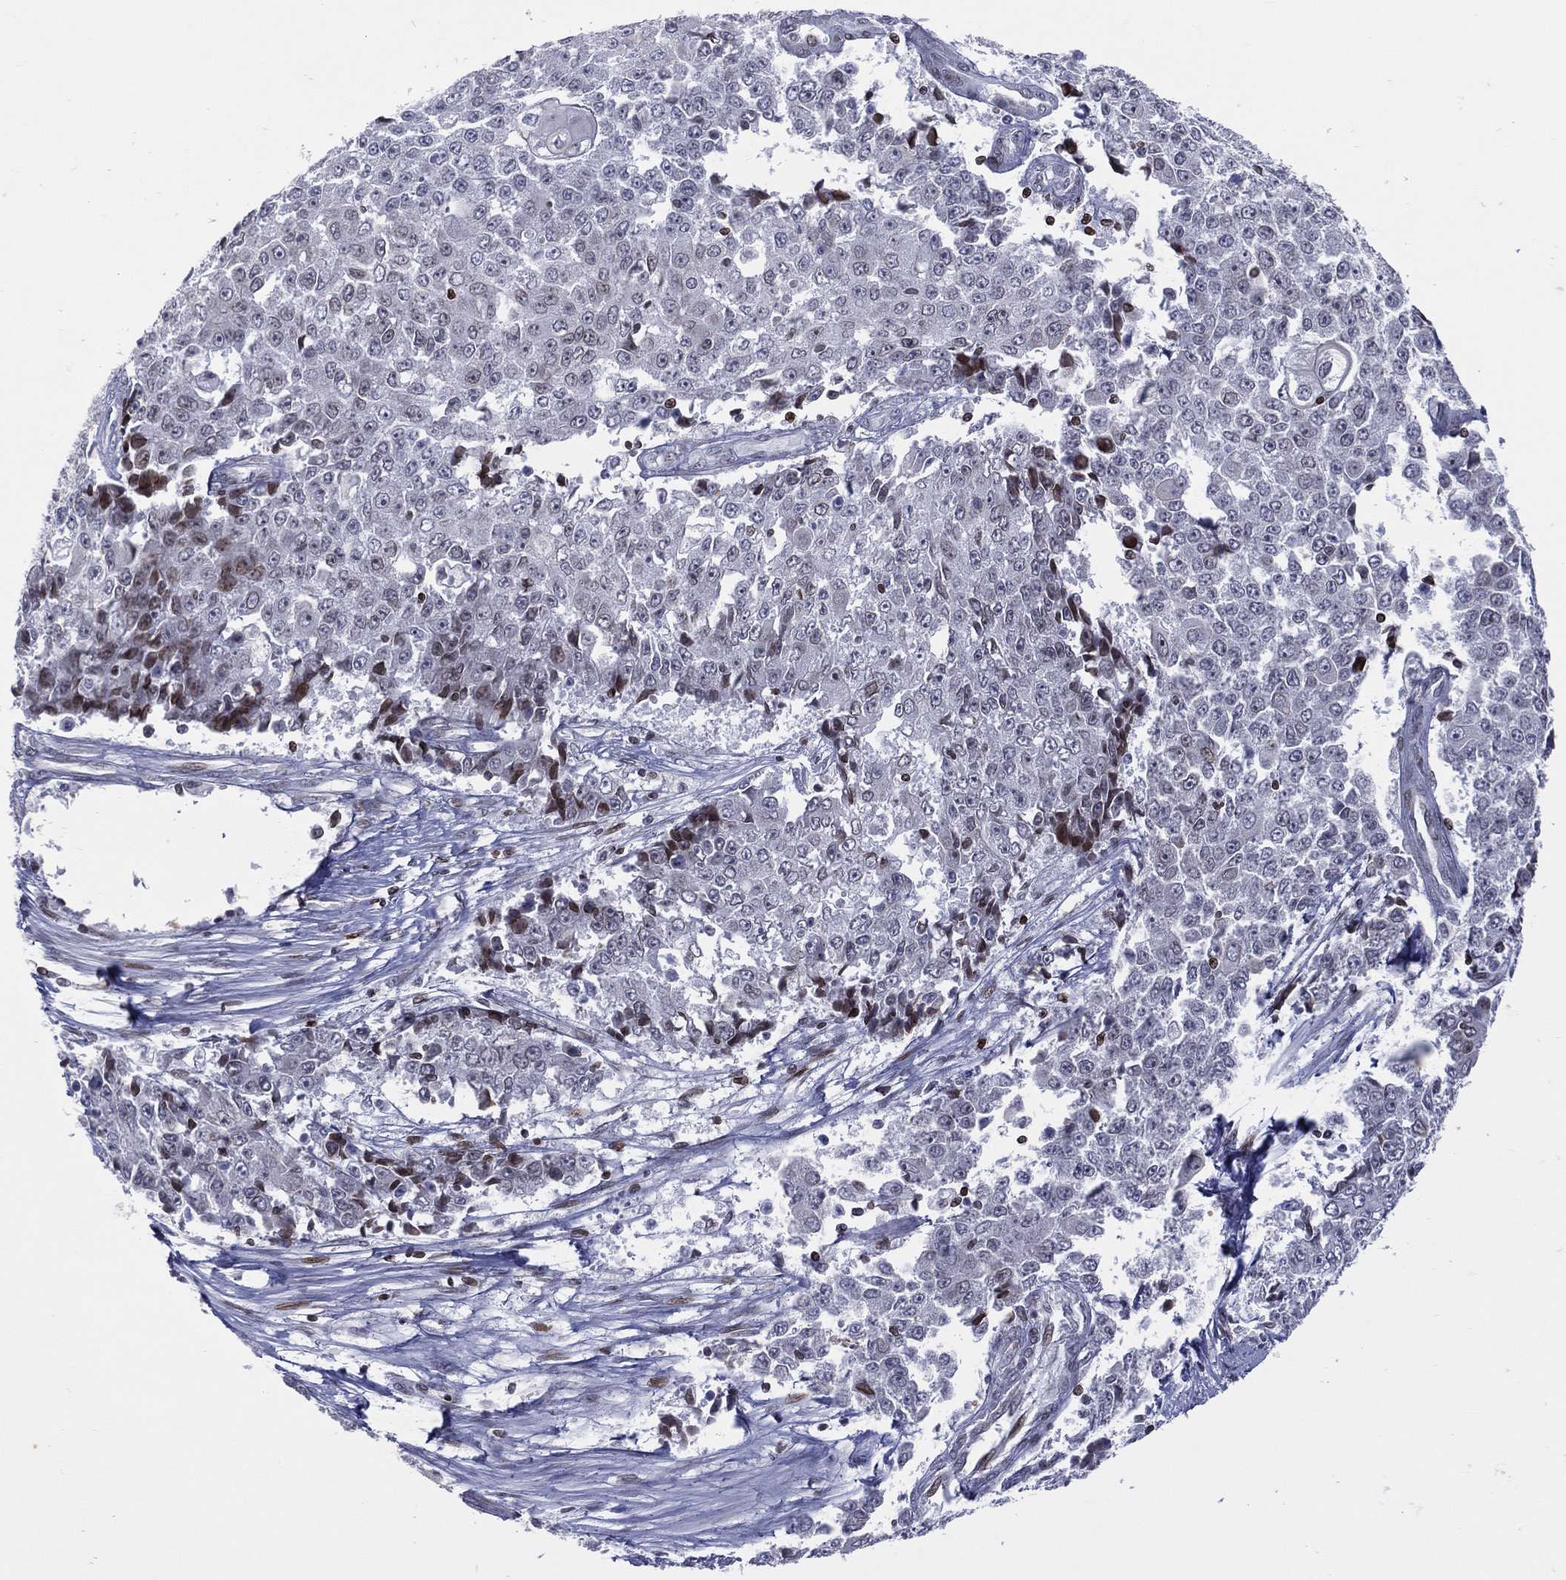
{"staining": {"intensity": "negative", "quantity": "none", "location": "none"}, "tissue": "ovarian cancer", "cell_type": "Tumor cells", "image_type": "cancer", "snomed": [{"axis": "morphology", "description": "Carcinoma, endometroid"}, {"axis": "topography", "description": "Ovary"}], "caption": "Immunohistochemistry image of human ovarian endometroid carcinoma stained for a protein (brown), which reveals no staining in tumor cells.", "gene": "DBF4B", "patient": {"sex": "female", "age": 42}}